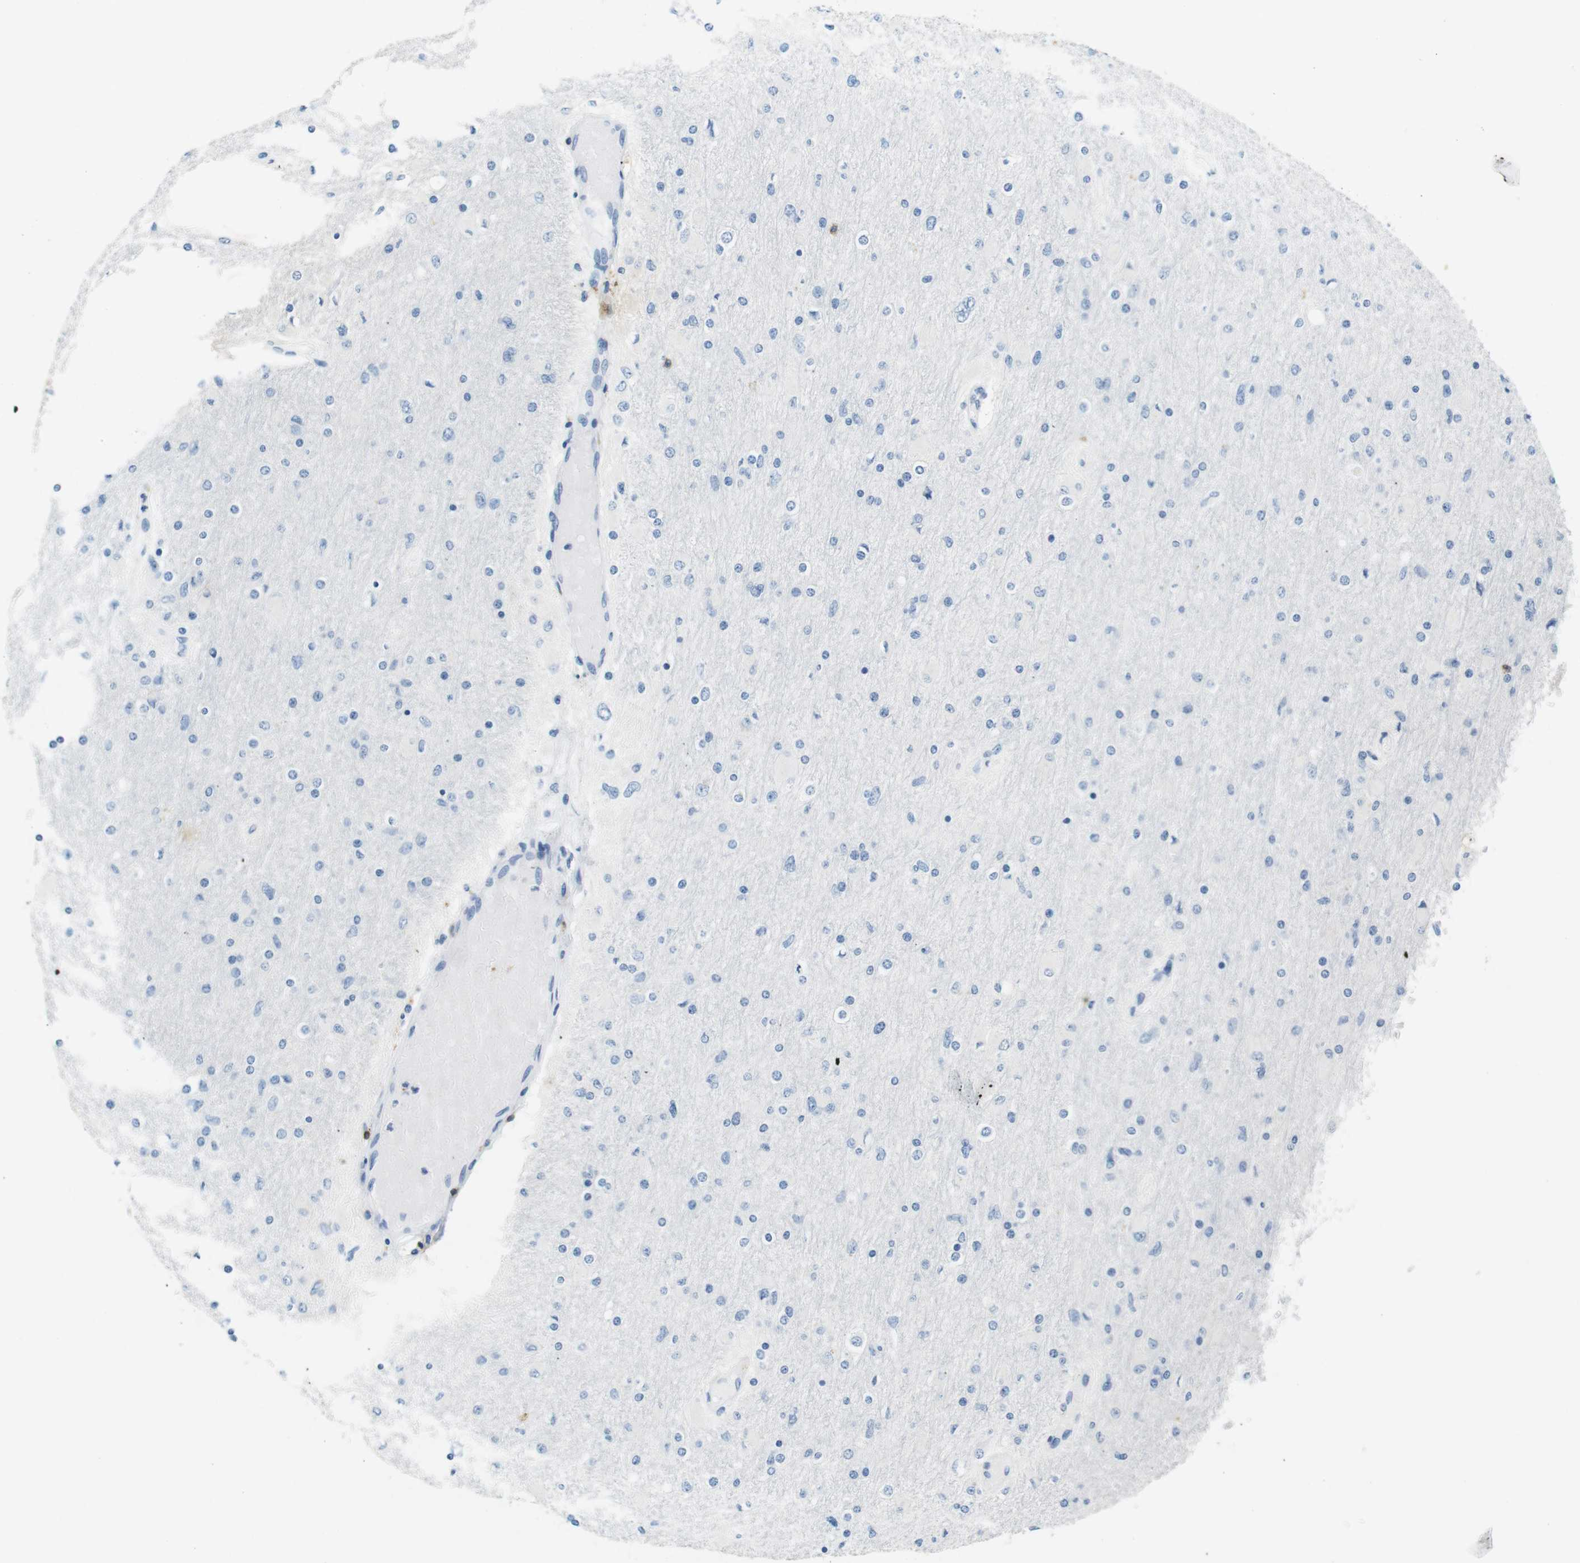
{"staining": {"intensity": "negative", "quantity": "none", "location": "none"}, "tissue": "glioma", "cell_type": "Tumor cells", "image_type": "cancer", "snomed": [{"axis": "morphology", "description": "Glioma, malignant, High grade"}, {"axis": "topography", "description": "Cerebral cortex"}], "caption": "There is no significant expression in tumor cells of malignant glioma (high-grade). (Stains: DAB immunohistochemistry with hematoxylin counter stain, Microscopy: brightfield microscopy at high magnification).", "gene": "LAT", "patient": {"sex": "female", "age": 36}}